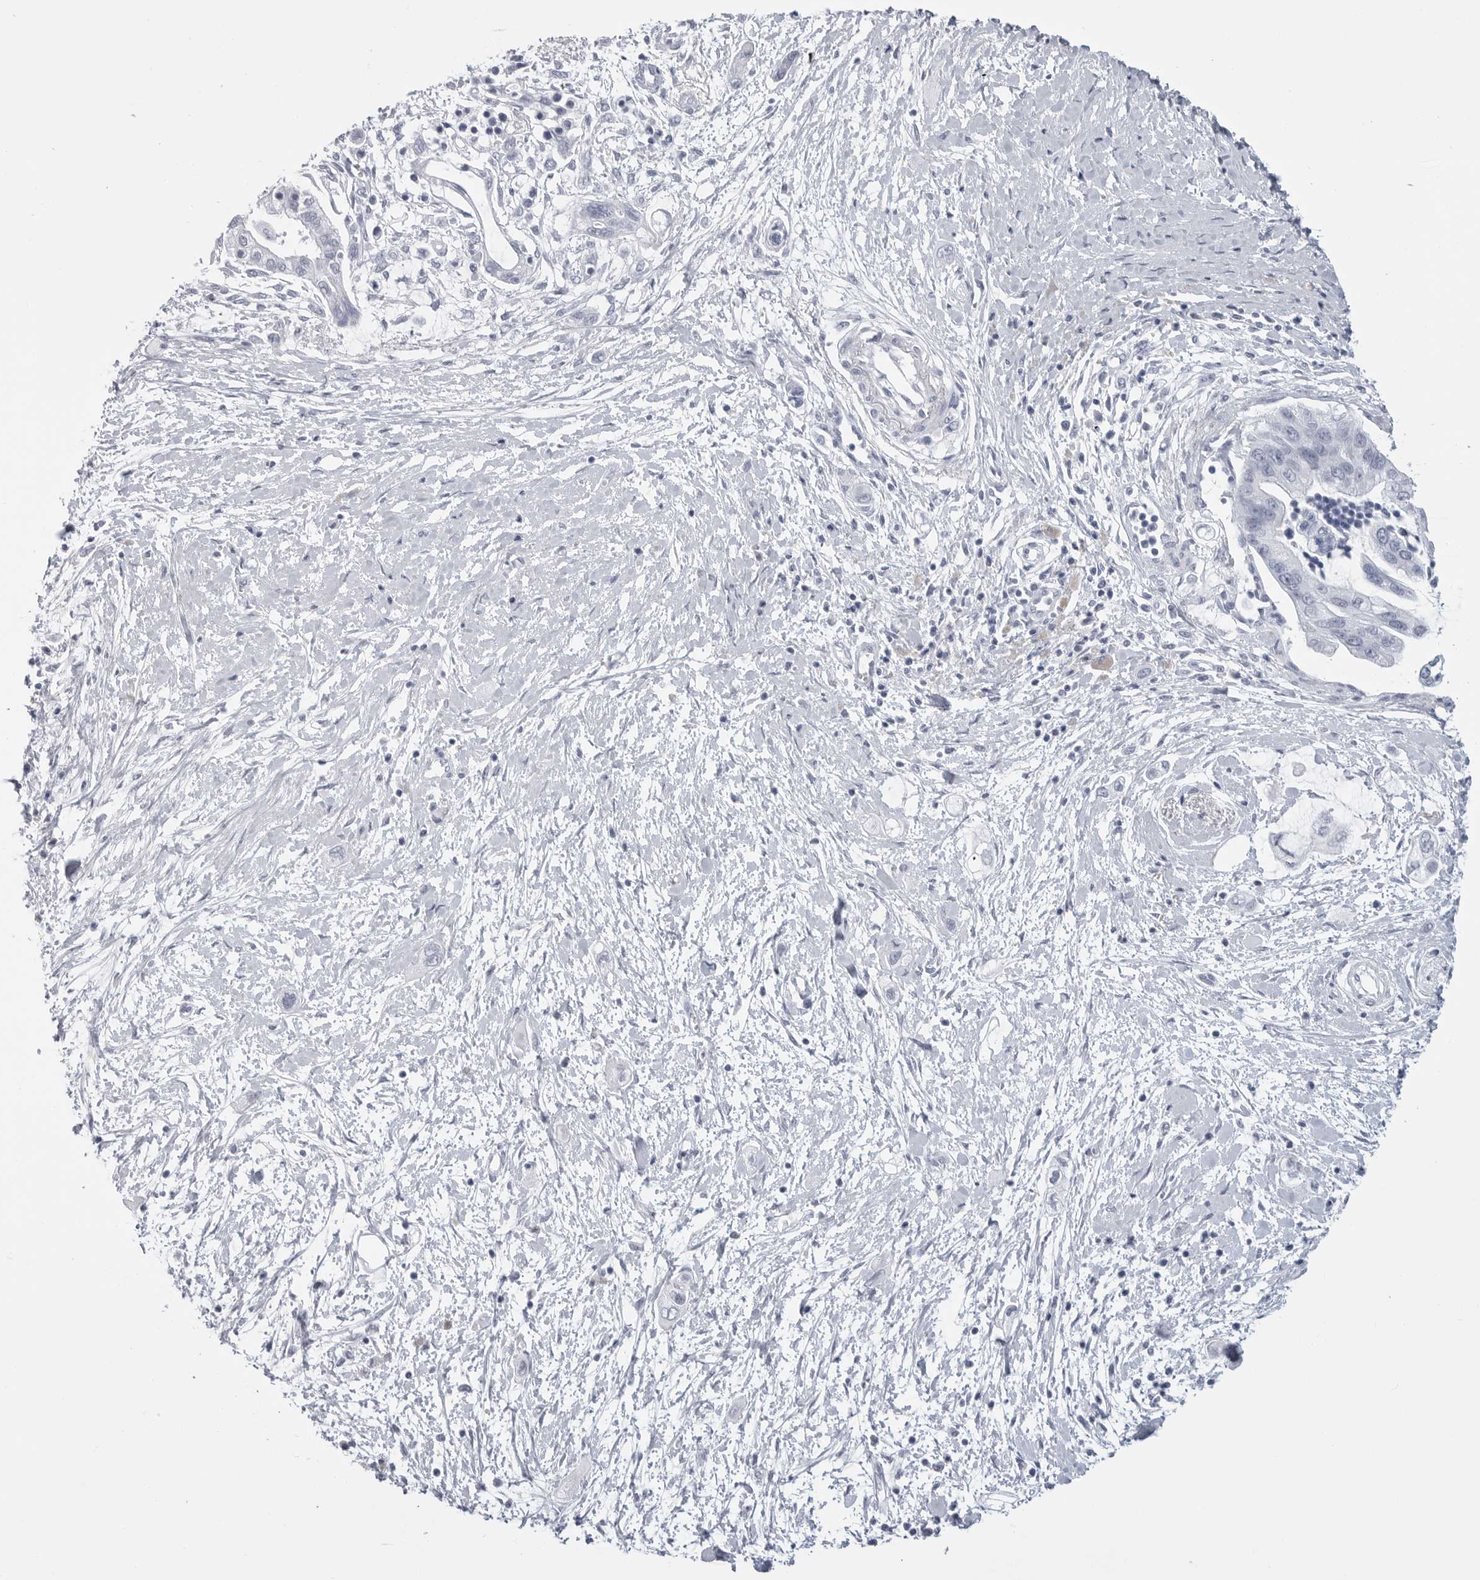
{"staining": {"intensity": "negative", "quantity": "none", "location": "none"}, "tissue": "pancreatic cancer", "cell_type": "Tumor cells", "image_type": "cancer", "snomed": [{"axis": "morphology", "description": "Adenocarcinoma, NOS"}, {"axis": "topography", "description": "Pancreas"}], "caption": "A histopathology image of pancreatic adenocarcinoma stained for a protein shows no brown staining in tumor cells. (DAB immunohistochemistry (IHC), high magnification).", "gene": "PGA3", "patient": {"sex": "male", "age": 59}}